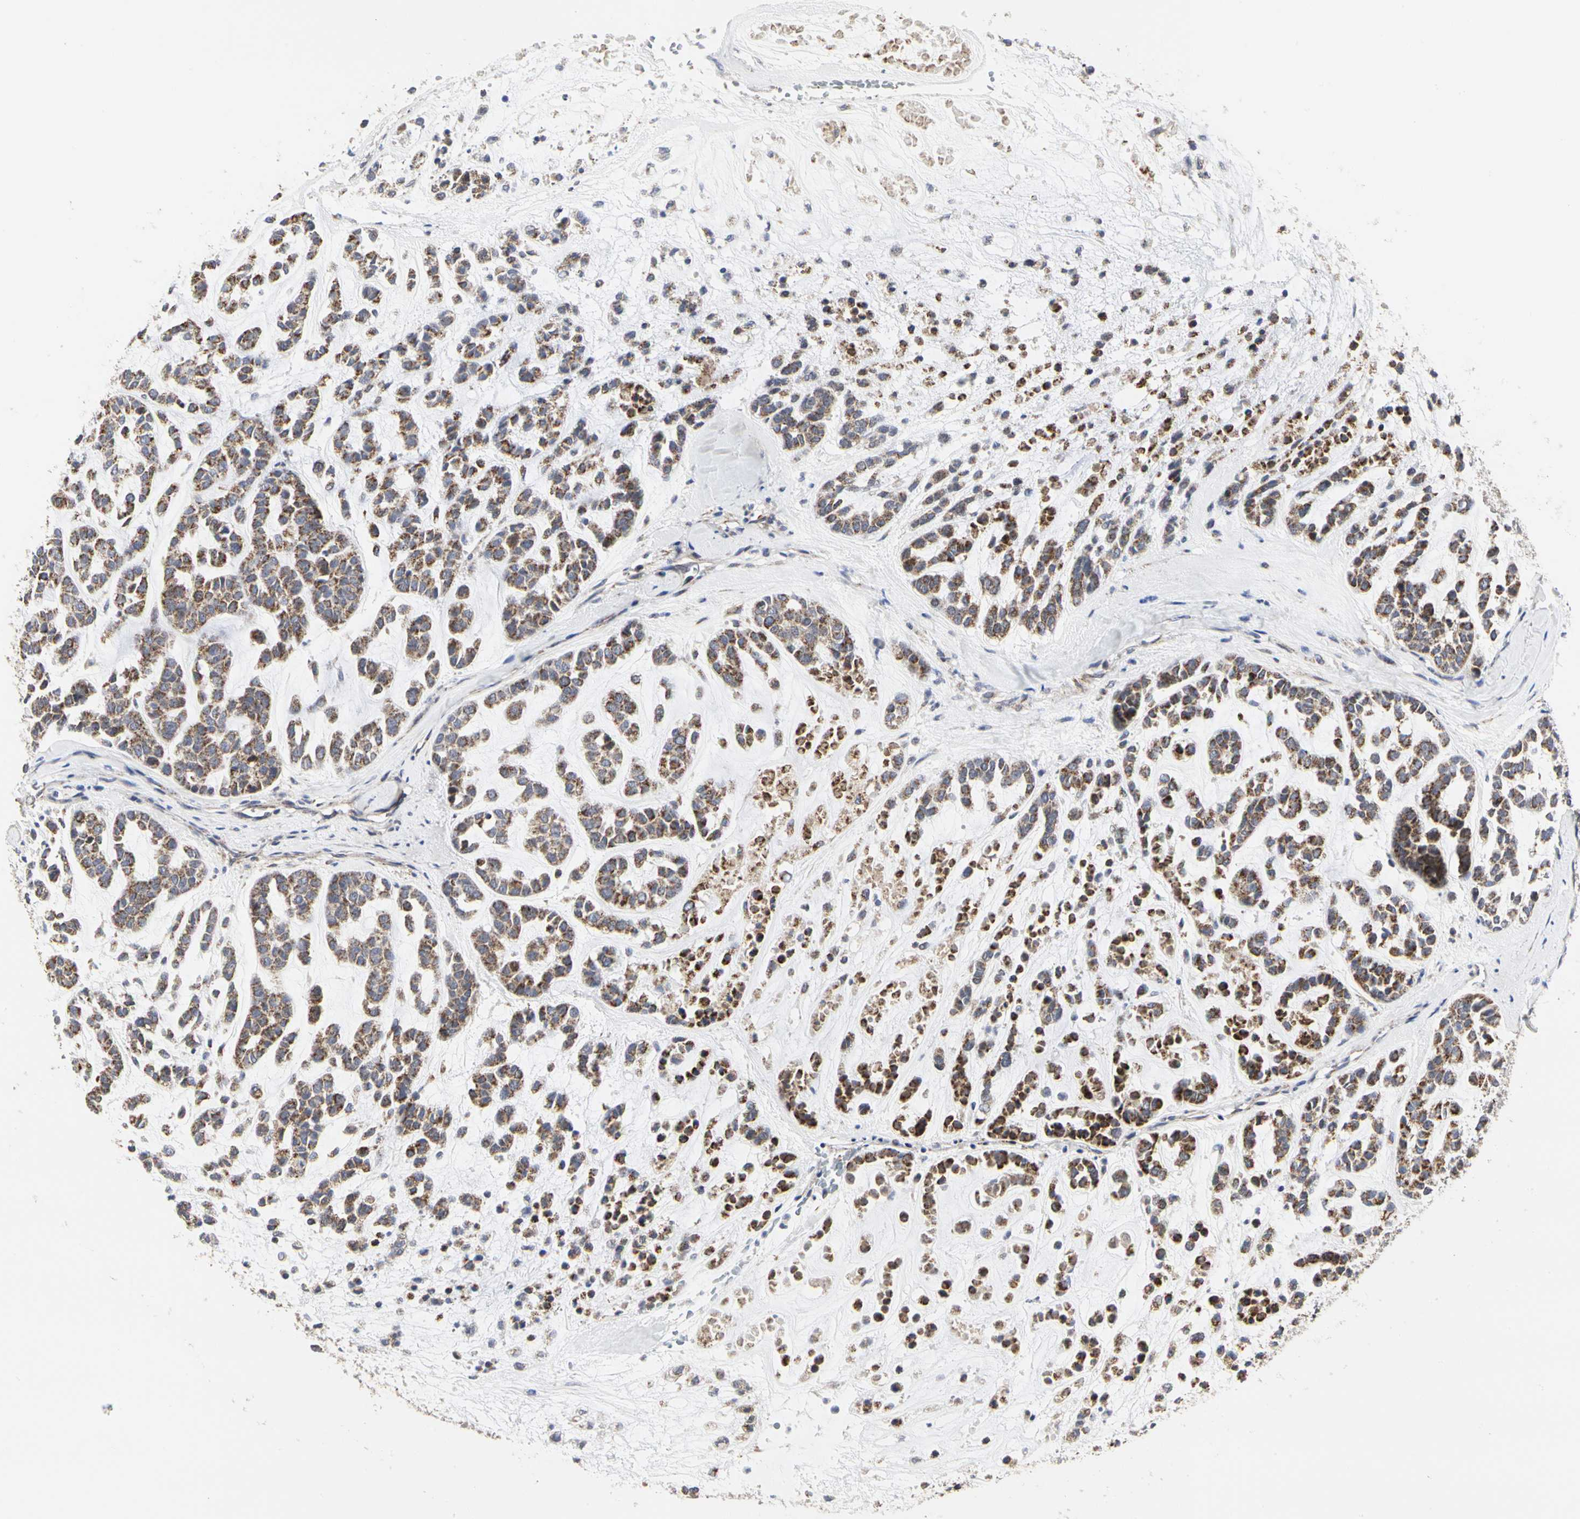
{"staining": {"intensity": "moderate", "quantity": ">75%", "location": "cytoplasmic/membranous"}, "tissue": "head and neck cancer", "cell_type": "Tumor cells", "image_type": "cancer", "snomed": [{"axis": "morphology", "description": "Adenocarcinoma, NOS"}, {"axis": "morphology", "description": "Adenoma, NOS"}, {"axis": "topography", "description": "Head-Neck"}], "caption": "High-power microscopy captured an IHC micrograph of head and neck cancer (adenoma), revealing moderate cytoplasmic/membranous positivity in about >75% of tumor cells.", "gene": "TSKU", "patient": {"sex": "female", "age": 55}}